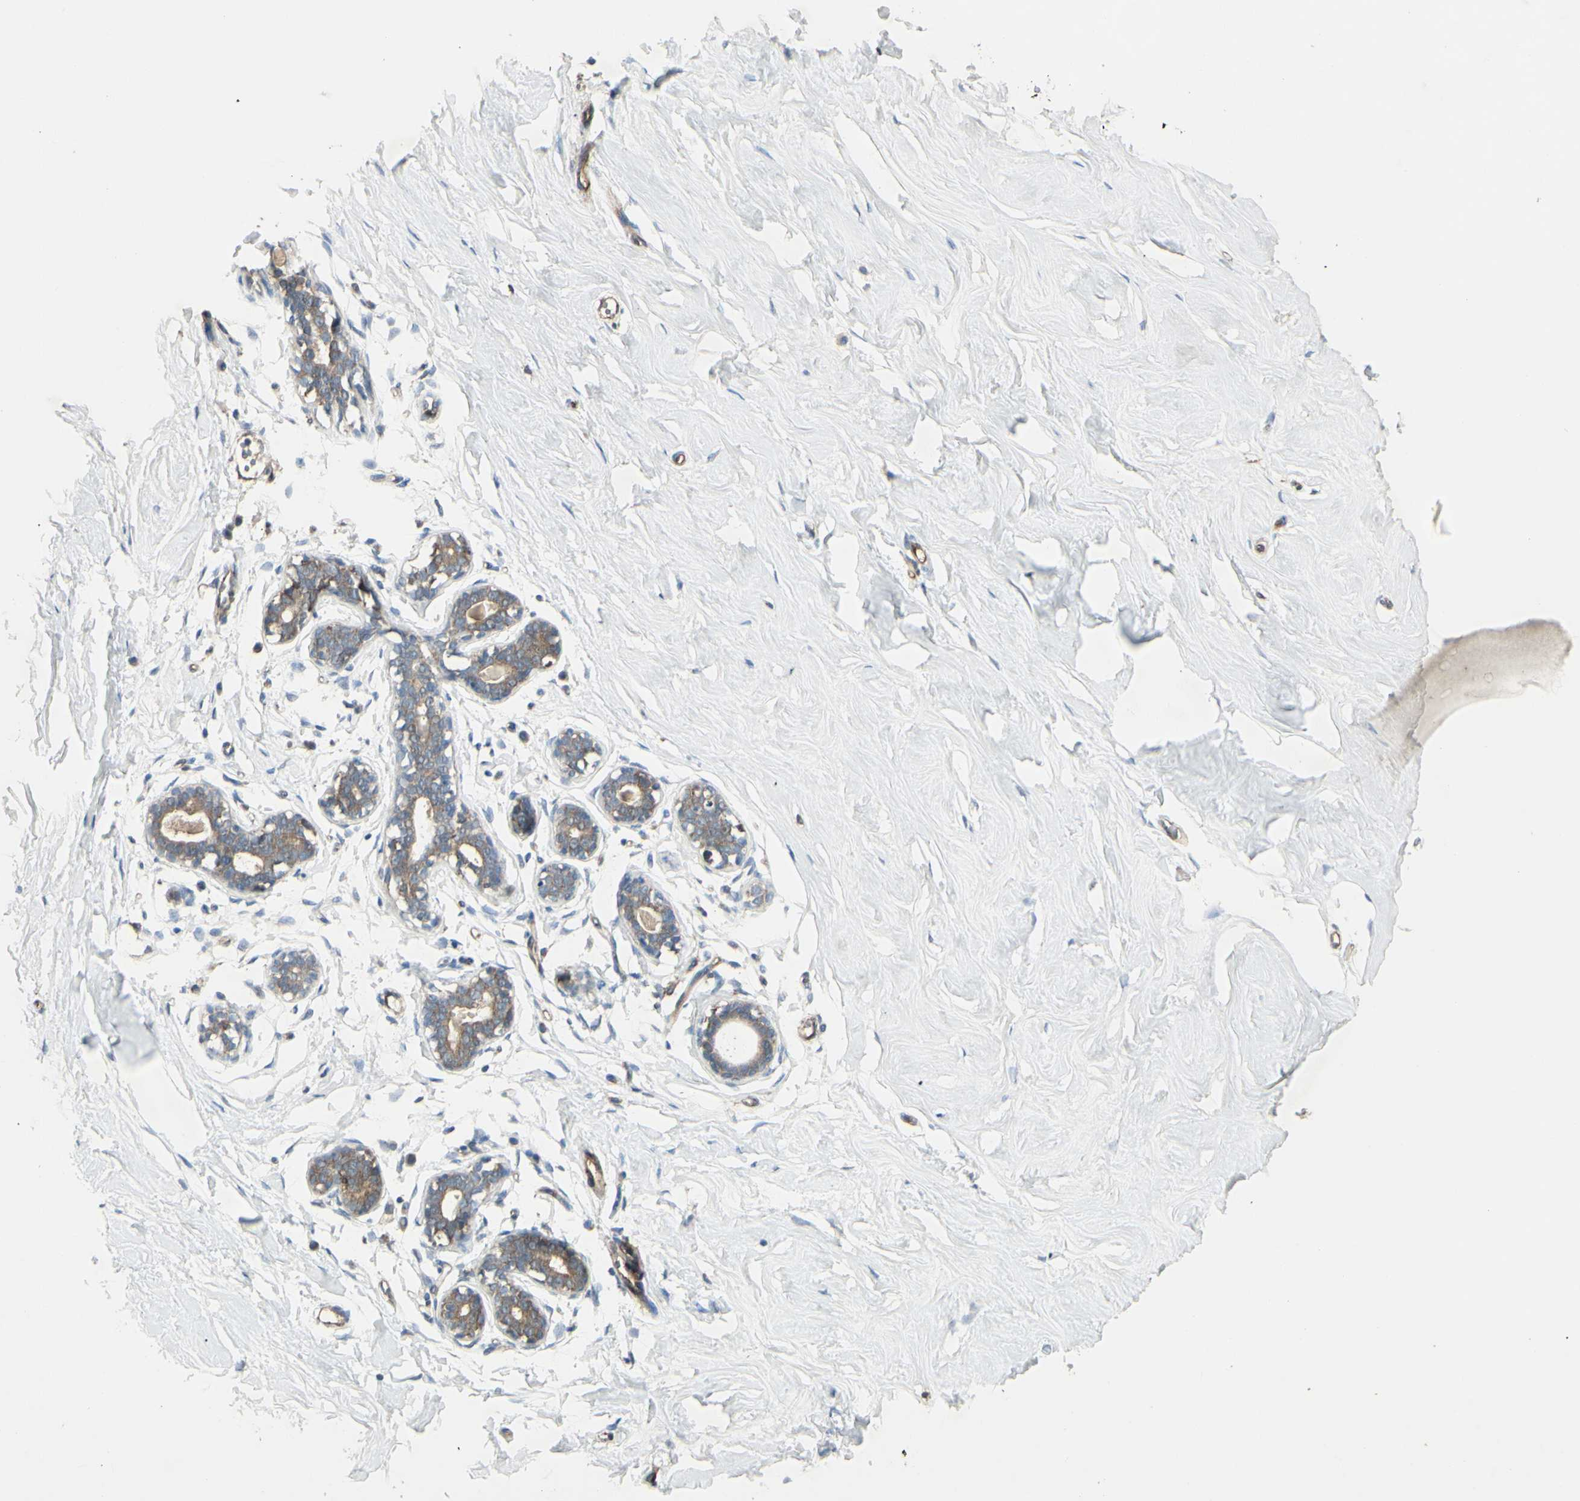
{"staining": {"intensity": "moderate", "quantity": ">75%", "location": "cytoplasmic/membranous"}, "tissue": "breast", "cell_type": "Glandular cells", "image_type": "normal", "snomed": [{"axis": "morphology", "description": "Normal tissue, NOS"}, {"axis": "topography", "description": "Breast"}], "caption": "Unremarkable breast reveals moderate cytoplasmic/membranous expression in about >75% of glandular cells, visualized by immunohistochemistry. (DAB = brown stain, brightfield microscopy at high magnification).", "gene": "IGSF9B", "patient": {"sex": "female", "age": 23}}